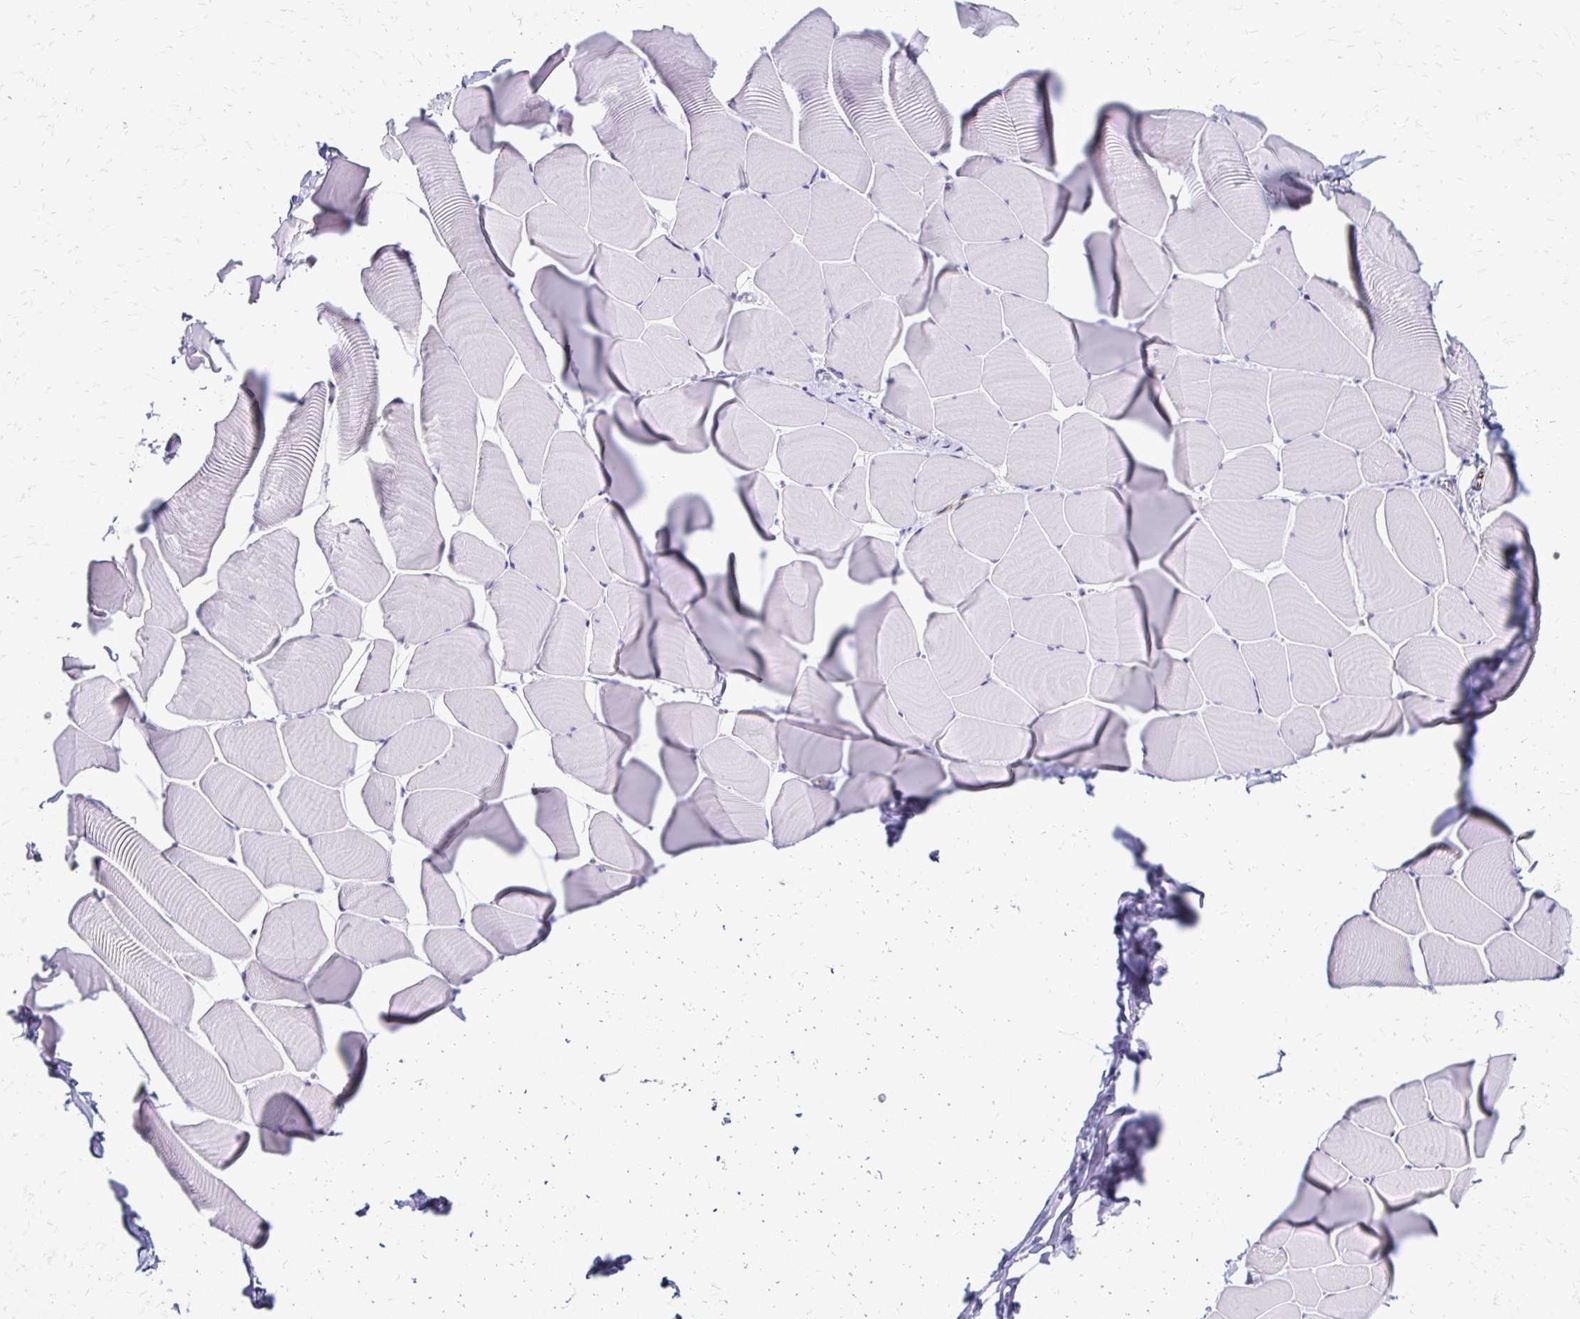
{"staining": {"intensity": "negative", "quantity": "none", "location": "none"}, "tissue": "skeletal muscle", "cell_type": "Myocytes", "image_type": "normal", "snomed": [{"axis": "morphology", "description": "Normal tissue, NOS"}, {"axis": "topography", "description": "Skeletal muscle"}], "caption": "A high-resolution photomicrograph shows IHC staining of normal skeletal muscle, which reveals no significant expression in myocytes. (DAB (3,3'-diaminobenzidine) immunohistochemistry with hematoxylin counter stain).", "gene": "TMEM54", "patient": {"sex": "male", "age": 25}}